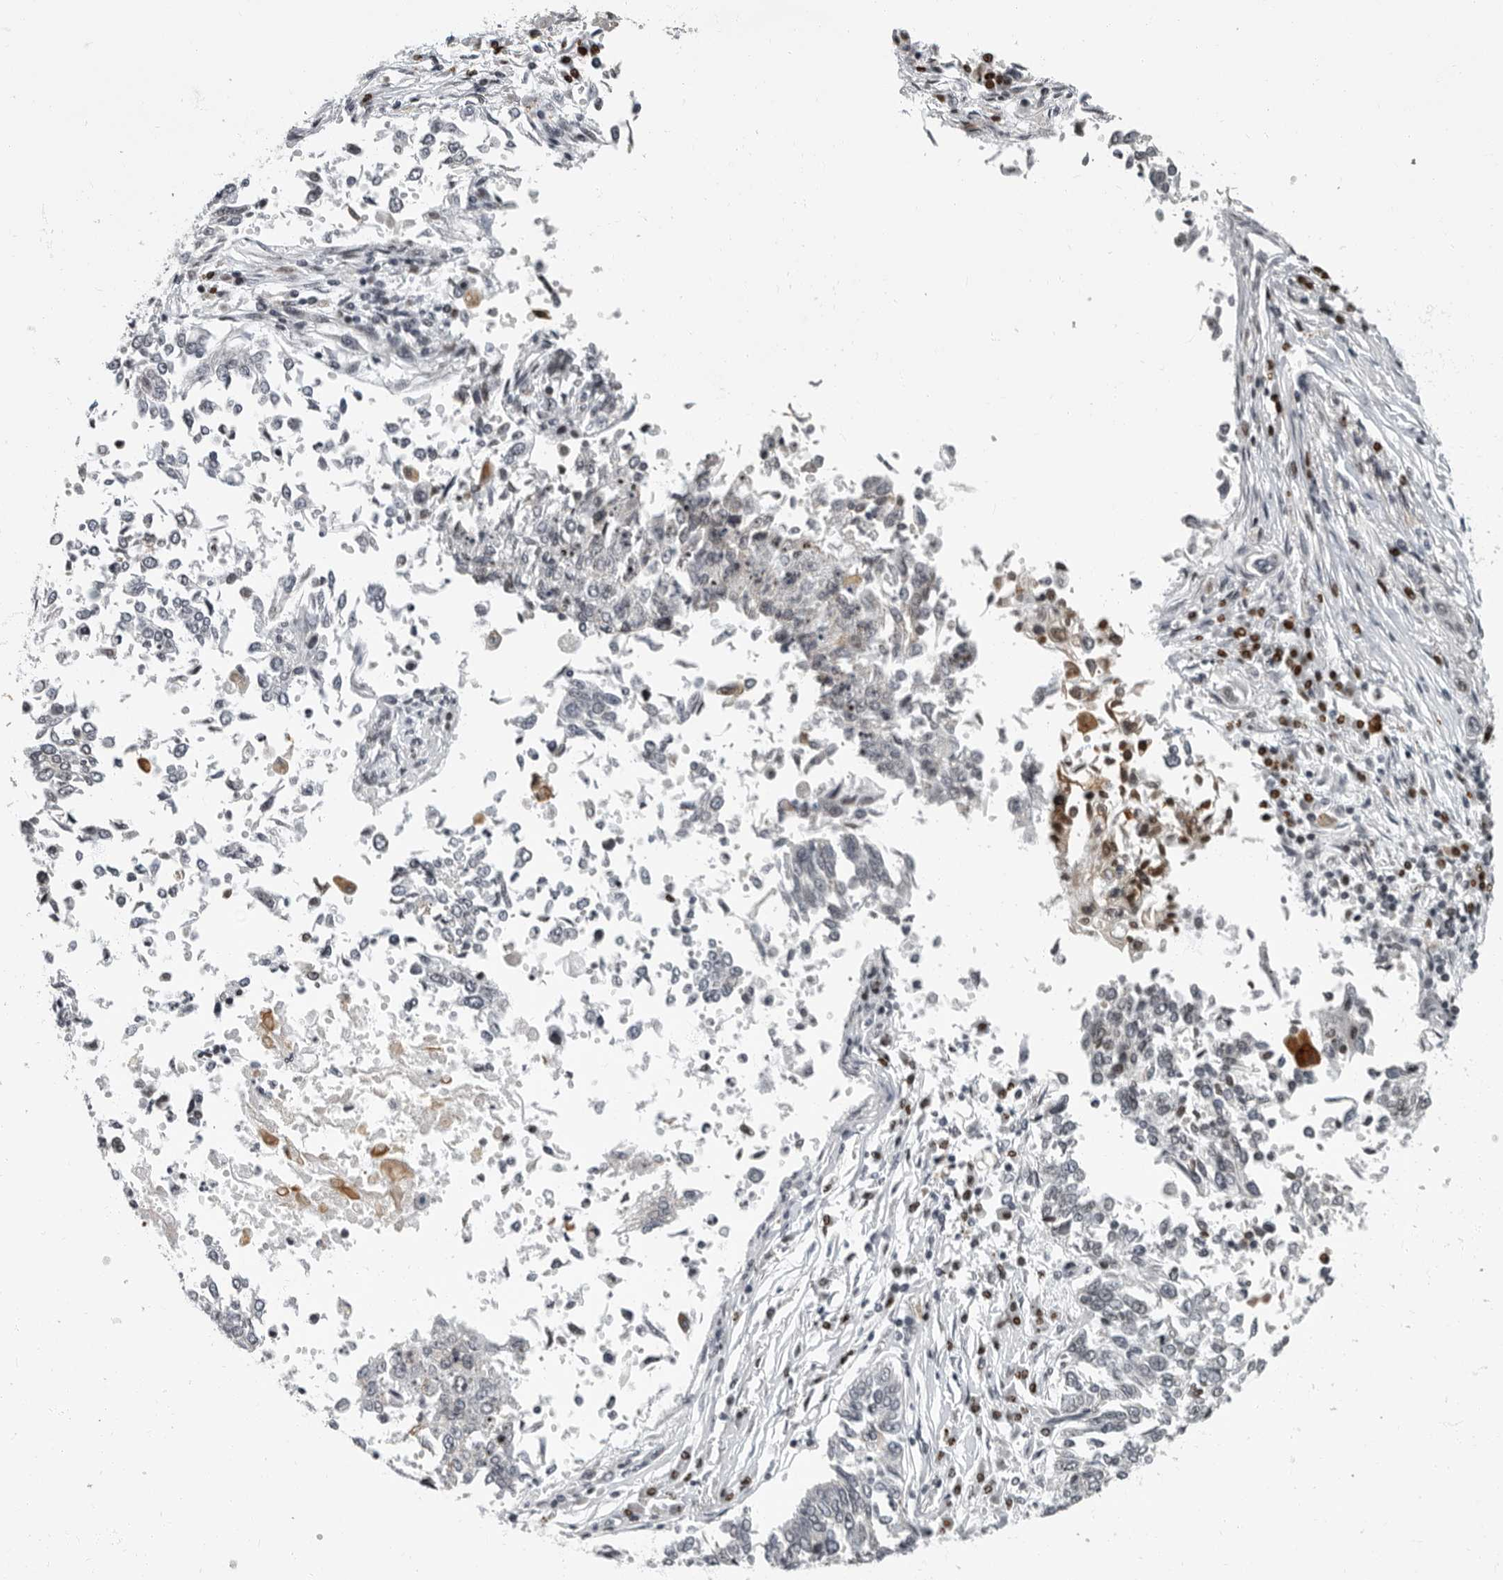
{"staining": {"intensity": "negative", "quantity": "none", "location": "none"}, "tissue": "lung cancer", "cell_type": "Tumor cells", "image_type": "cancer", "snomed": [{"axis": "morphology", "description": "Normal tissue, NOS"}, {"axis": "morphology", "description": "Squamous cell carcinoma, NOS"}, {"axis": "topography", "description": "Cartilage tissue"}, {"axis": "topography", "description": "Bronchus"}, {"axis": "topography", "description": "Lung"}, {"axis": "topography", "description": "Peripheral nerve tissue"}], "caption": "DAB (3,3'-diaminobenzidine) immunohistochemical staining of human lung squamous cell carcinoma exhibits no significant positivity in tumor cells. (DAB immunohistochemistry (IHC) with hematoxylin counter stain).", "gene": "EVI5", "patient": {"sex": "female", "age": 49}}